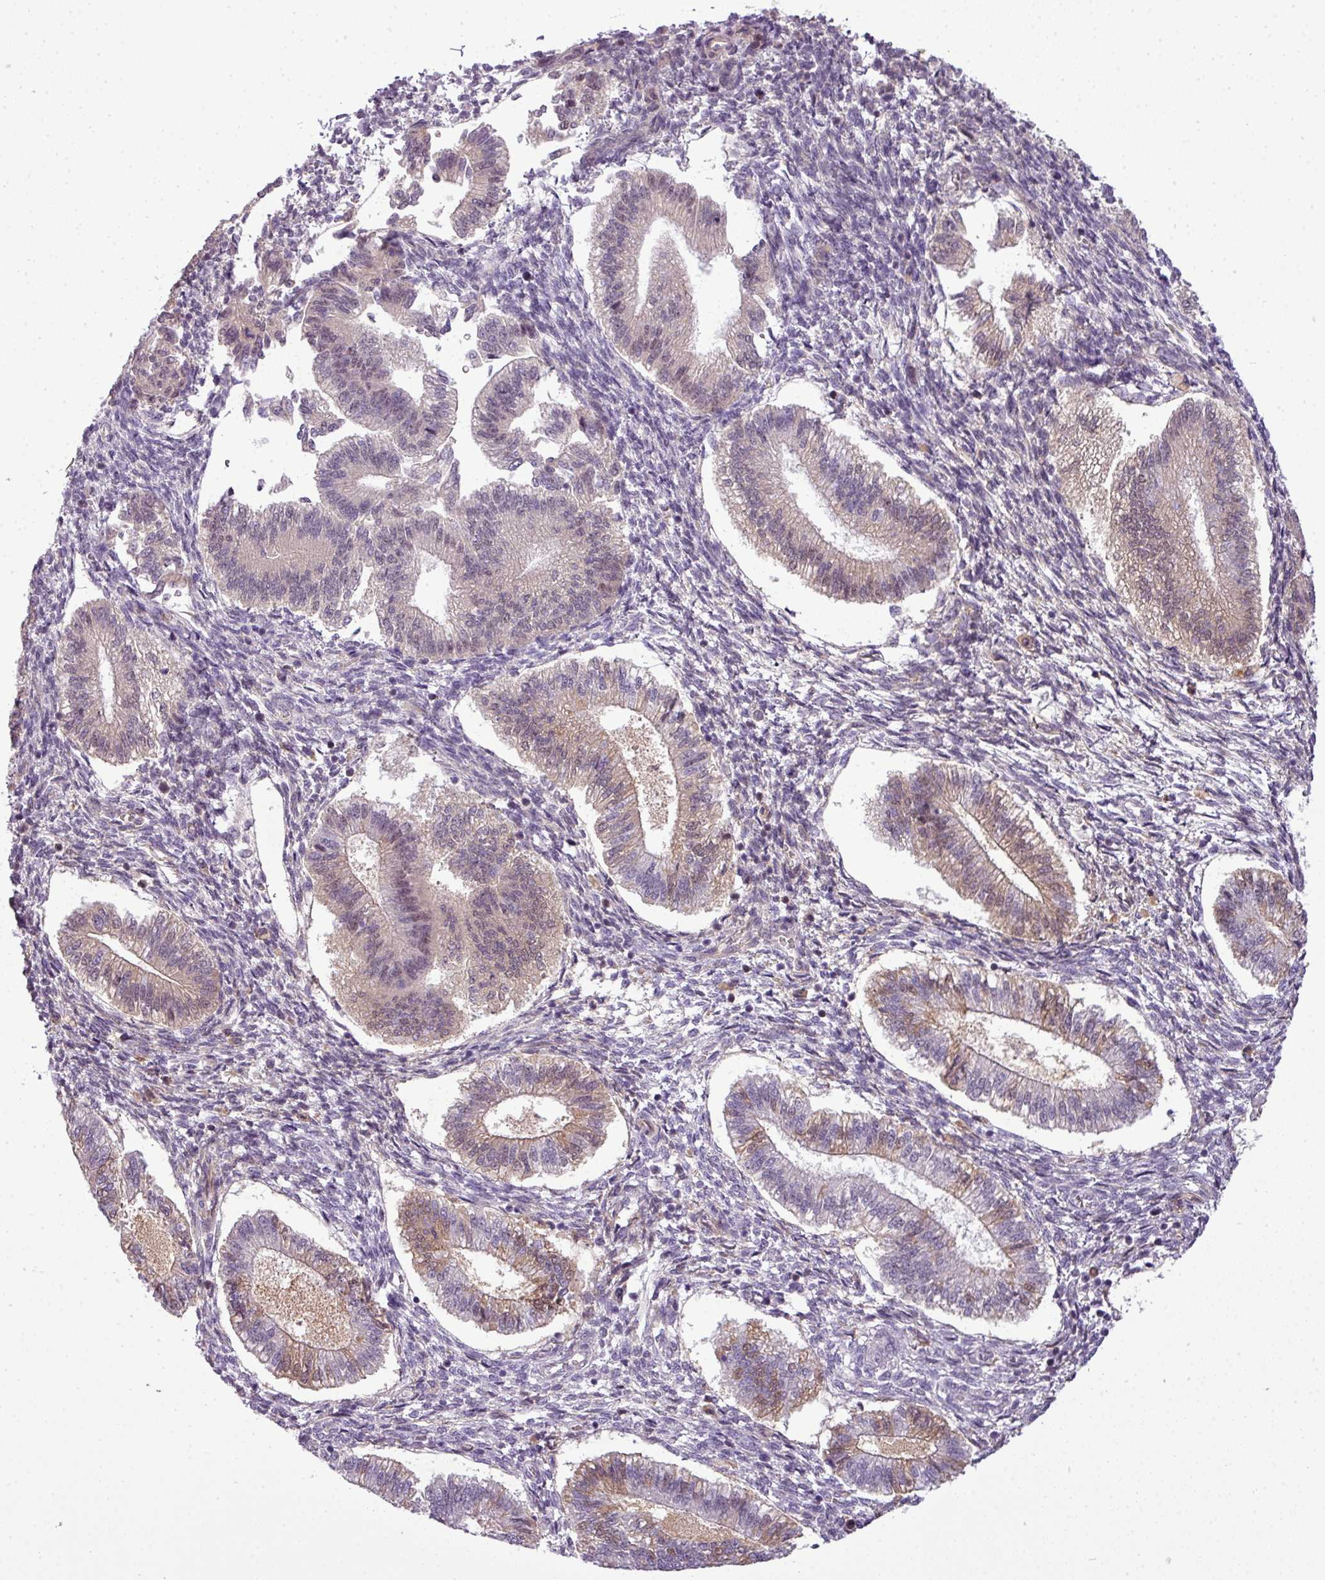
{"staining": {"intensity": "negative", "quantity": "none", "location": "none"}, "tissue": "endometrium", "cell_type": "Cells in endometrial stroma", "image_type": "normal", "snomed": [{"axis": "morphology", "description": "Normal tissue, NOS"}, {"axis": "topography", "description": "Endometrium"}], "caption": "This is a histopathology image of immunohistochemistry staining of normal endometrium, which shows no expression in cells in endometrial stroma. The staining was performed using DAB (3,3'-diaminobenzidine) to visualize the protein expression in brown, while the nuclei were stained in blue with hematoxylin (Magnification: 20x).", "gene": "C4A", "patient": {"sex": "female", "age": 25}}